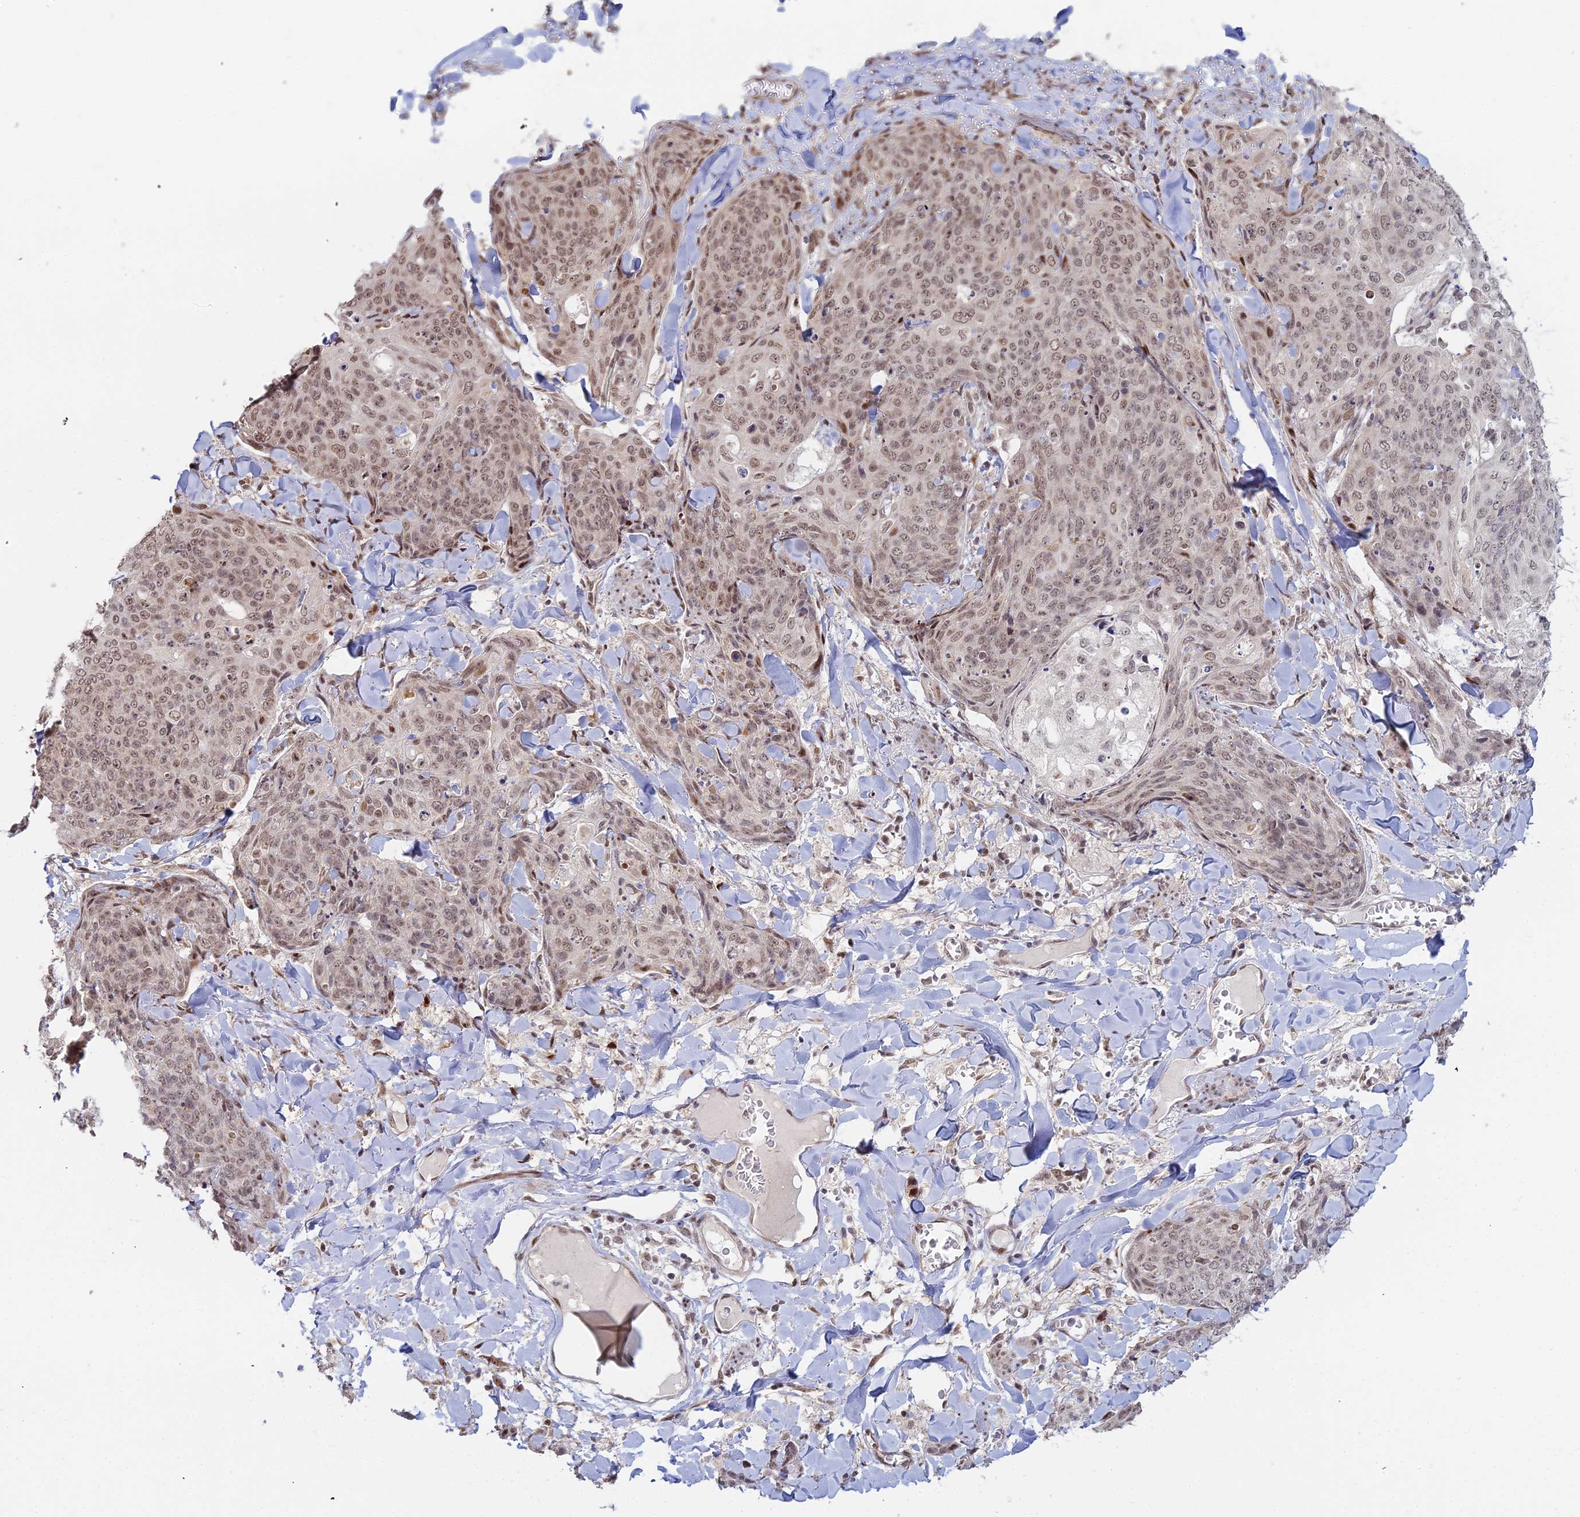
{"staining": {"intensity": "moderate", "quantity": ">75%", "location": "nuclear"}, "tissue": "skin cancer", "cell_type": "Tumor cells", "image_type": "cancer", "snomed": [{"axis": "morphology", "description": "Squamous cell carcinoma, NOS"}, {"axis": "topography", "description": "Skin"}, {"axis": "topography", "description": "Vulva"}], "caption": "A photomicrograph of human skin cancer (squamous cell carcinoma) stained for a protein exhibits moderate nuclear brown staining in tumor cells. Ihc stains the protein in brown and the nuclei are stained blue.", "gene": "ABCA2", "patient": {"sex": "female", "age": 85}}